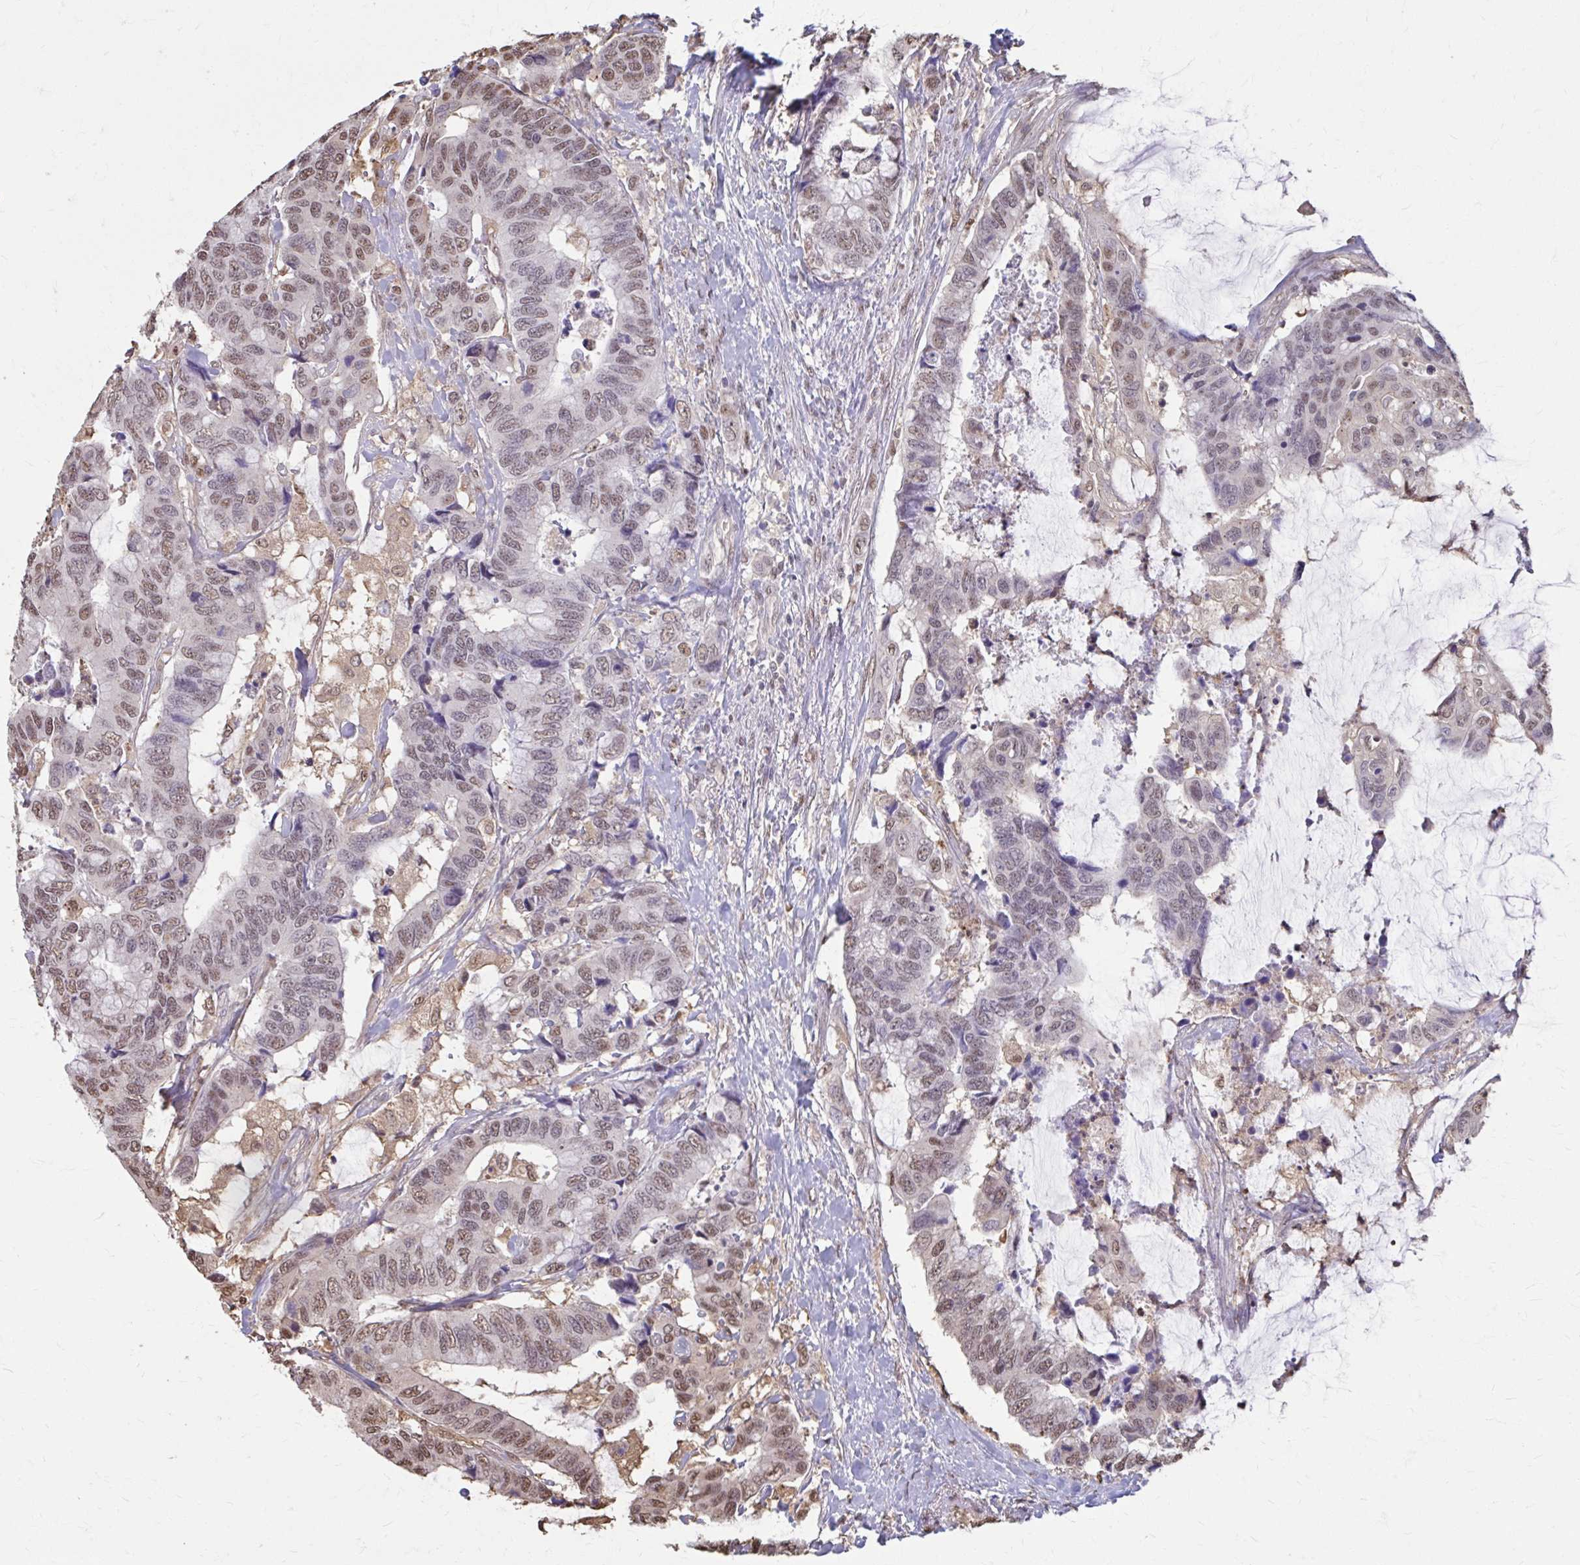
{"staining": {"intensity": "moderate", "quantity": ">75%", "location": "nuclear"}, "tissue": "colorectal cancer", "cell_type": "Tumor cells", "image_type": "cancer", "snomed": [{"axis": "morphology", "description": "Adenocarcinoma, NOS"}, {"axis": "topography", "description": "Rectum"}], "caption": "Brown immunohistochemical staining in human colorectal cancer demonstrates moderate nuclear staining in about >75% of tumor cells.", "gene": "ING4", "patient": {"sex": "female", "age": 59}}